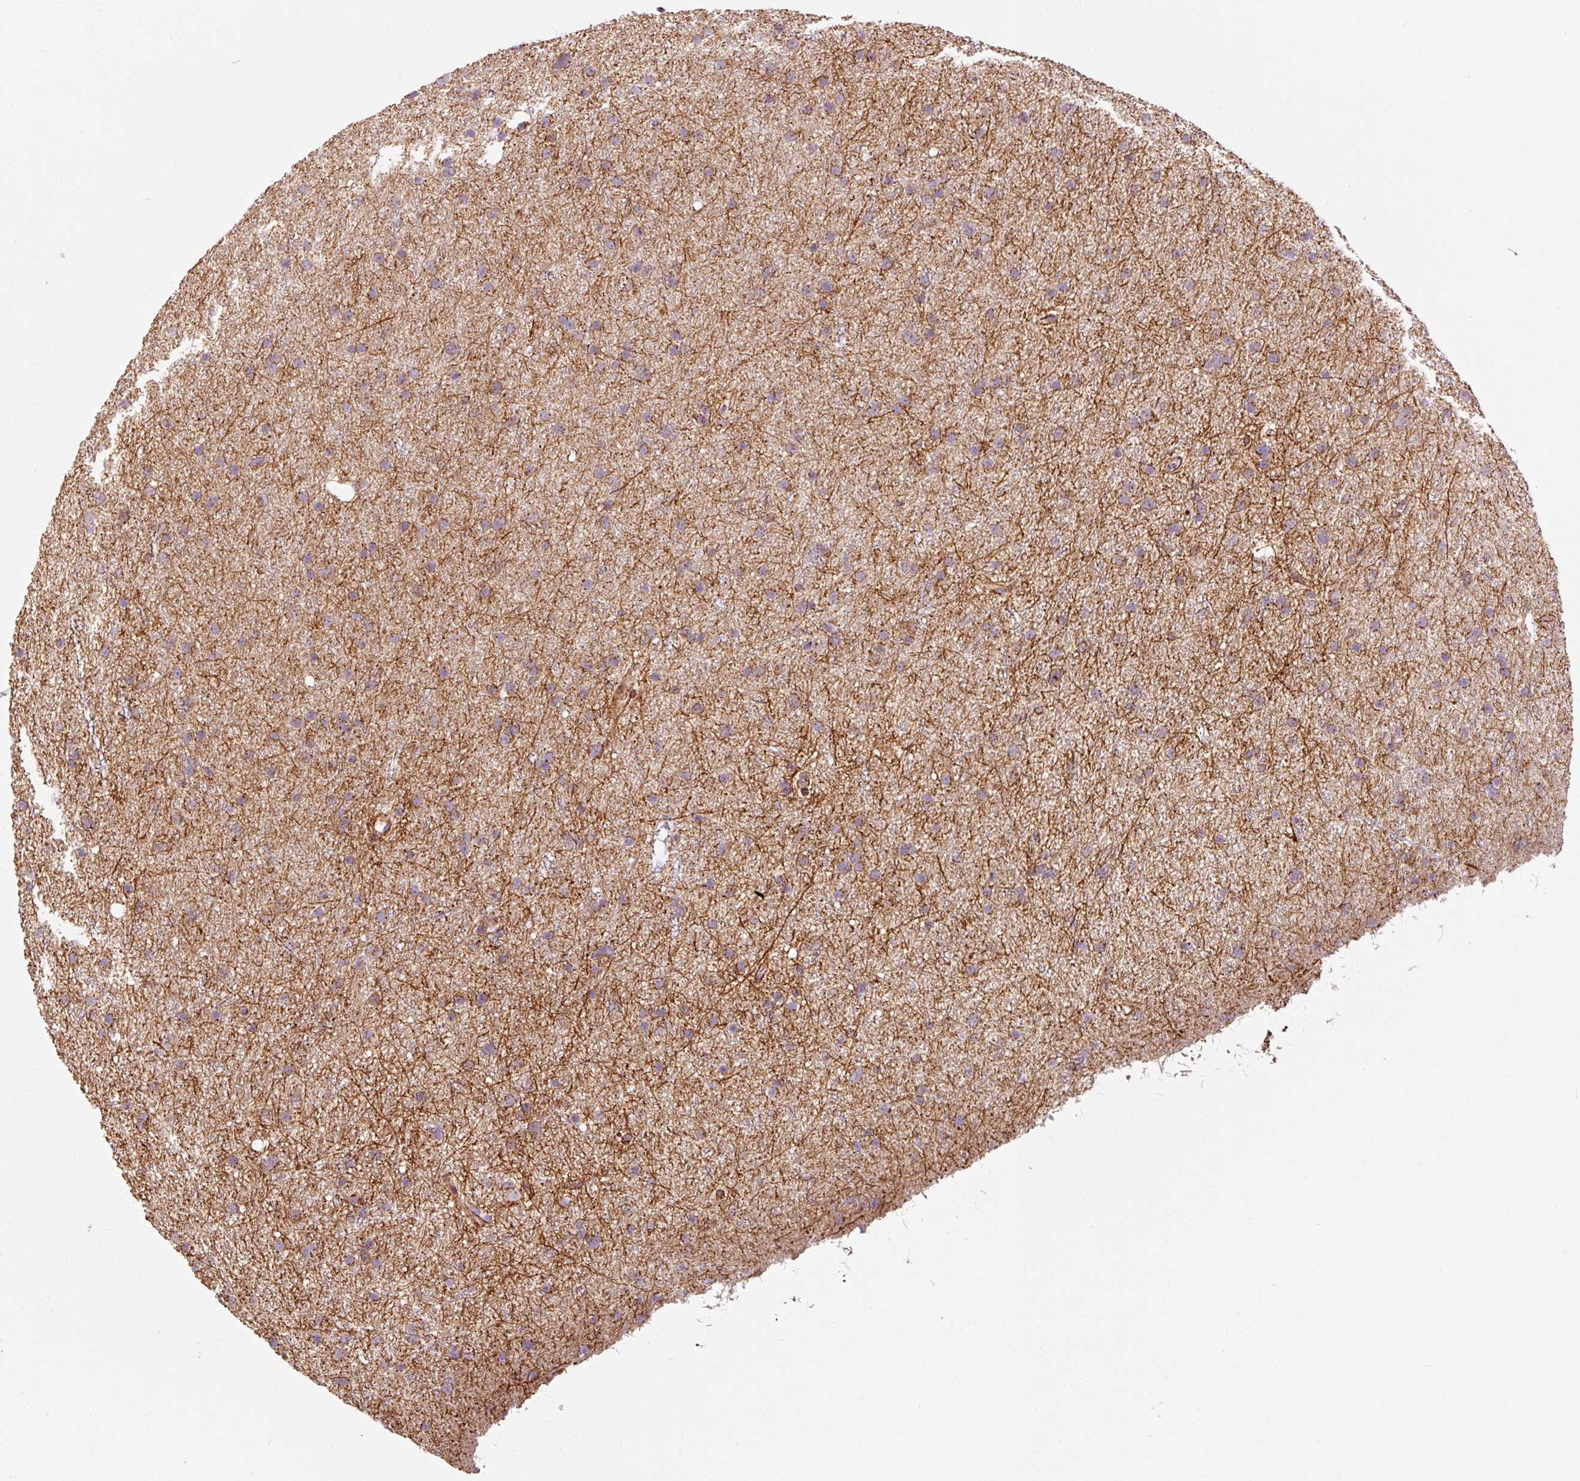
{"staining": {"intensity": "weak", "quantity": "<25%", "location": "cytoplasmic/membranous"}, "tissue": "glioma", "cell_type": "Tumor cells", "image_type": "cancer", "snomed": [{"axis": "morphology", "description": "Glioma, malignant, Low grade"}, {"axis": "topography", "description": "Cerebral cortex"}], "caption": "There is no significant staining in tumor cells of glioma. (Stains: DAB (3,3'-diaminobenzidine) immunohistochemistry (IHC) with hematoxylin counter stain, Microscopy: brightfield microscopy at high magnification).", "gene": "PPP1R14B", "patient": {"sex": "female", "age": 39}}